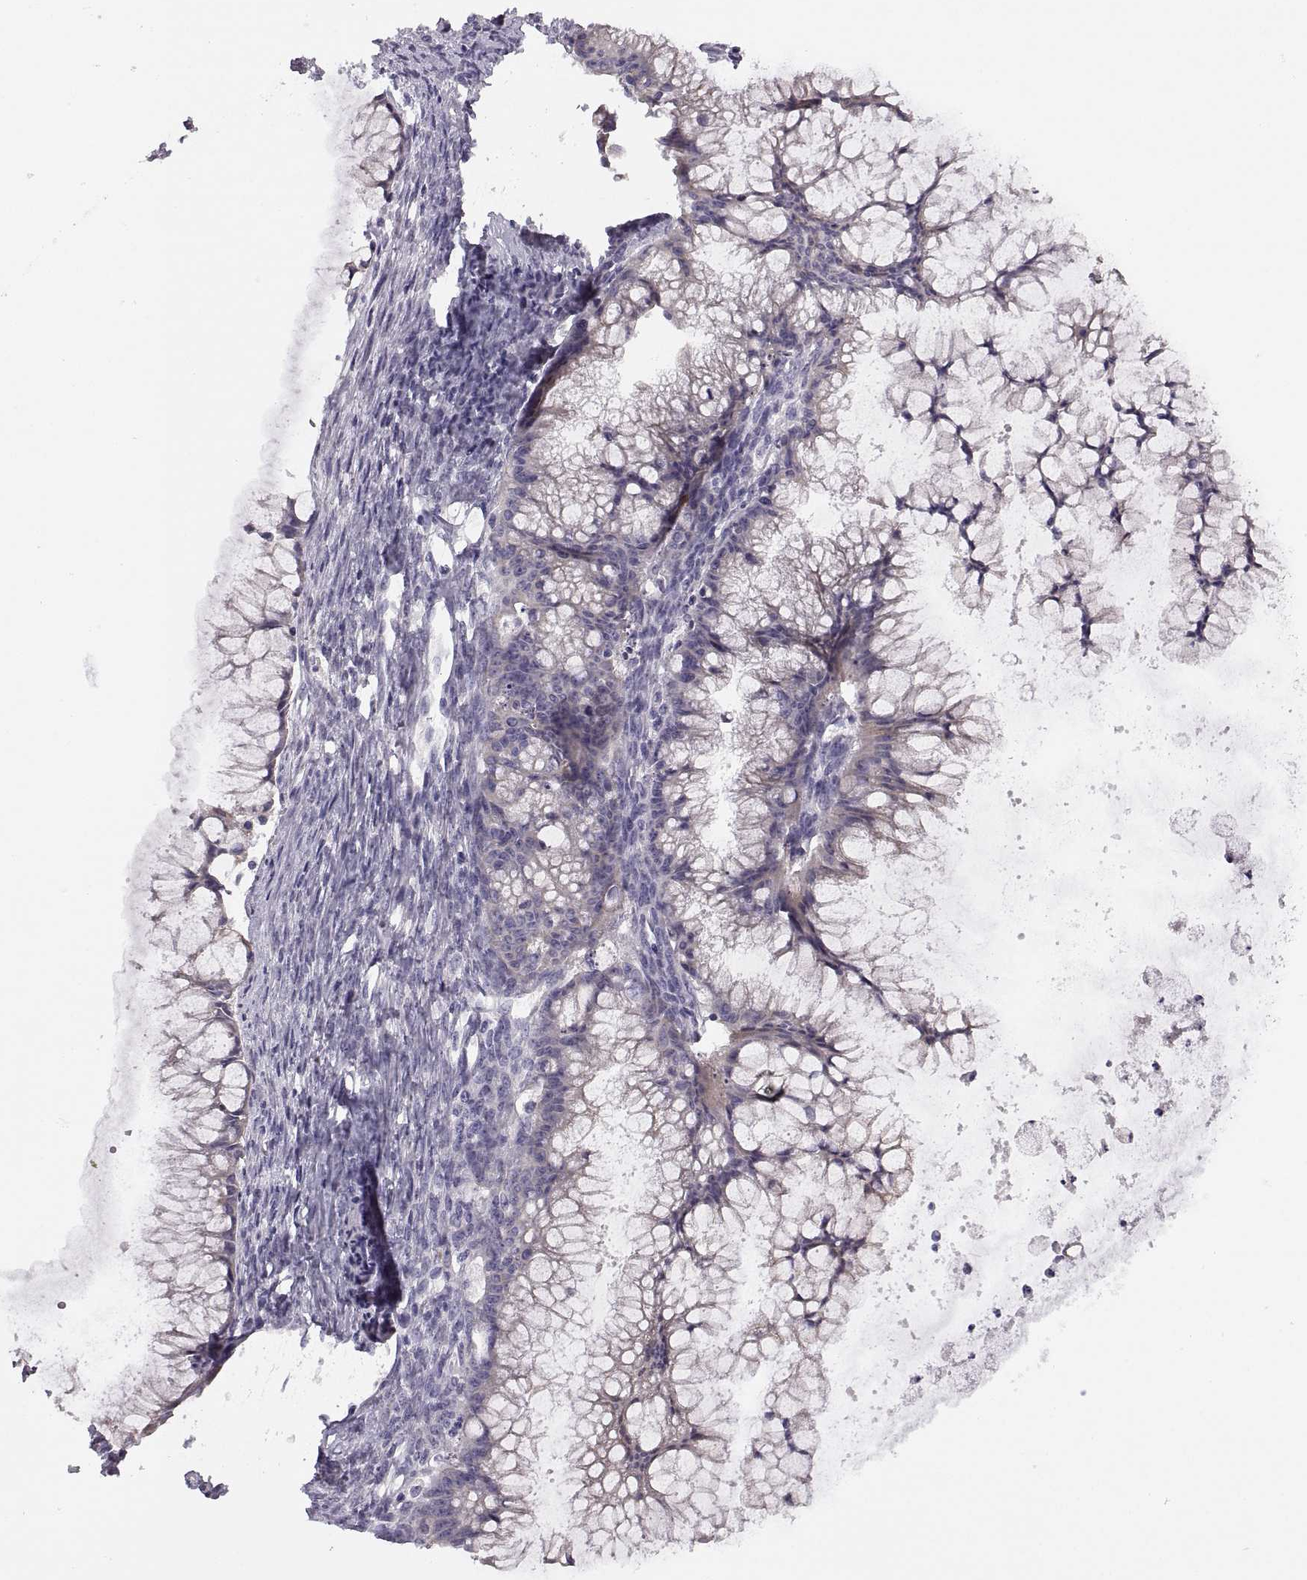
{"staining": {"intensity": "weak", "quantity": "25%-75%", "location": "cytoplasmic/membranous"}, "tissue": "ovarian cancer", "cell_type": "Tumor cells", "image_type": "cancer", "snomed": [{"axis": "morphology", "description": "Cystadenocarcinoma, mucinous, NOS"}, {"axis": "topography", "description": "Ovary"}], "caption": "Ovarian cancer tissue displays weak cytoplasmic/membranous expression in about 25%-75% of tumor cells, visualized by immunohistochemistry. Ihc stains the protein of interest in brown and the nuclei are stained blue.", "gene": "ACSBG2", "patient": {"sex": "female", "age": 41}}